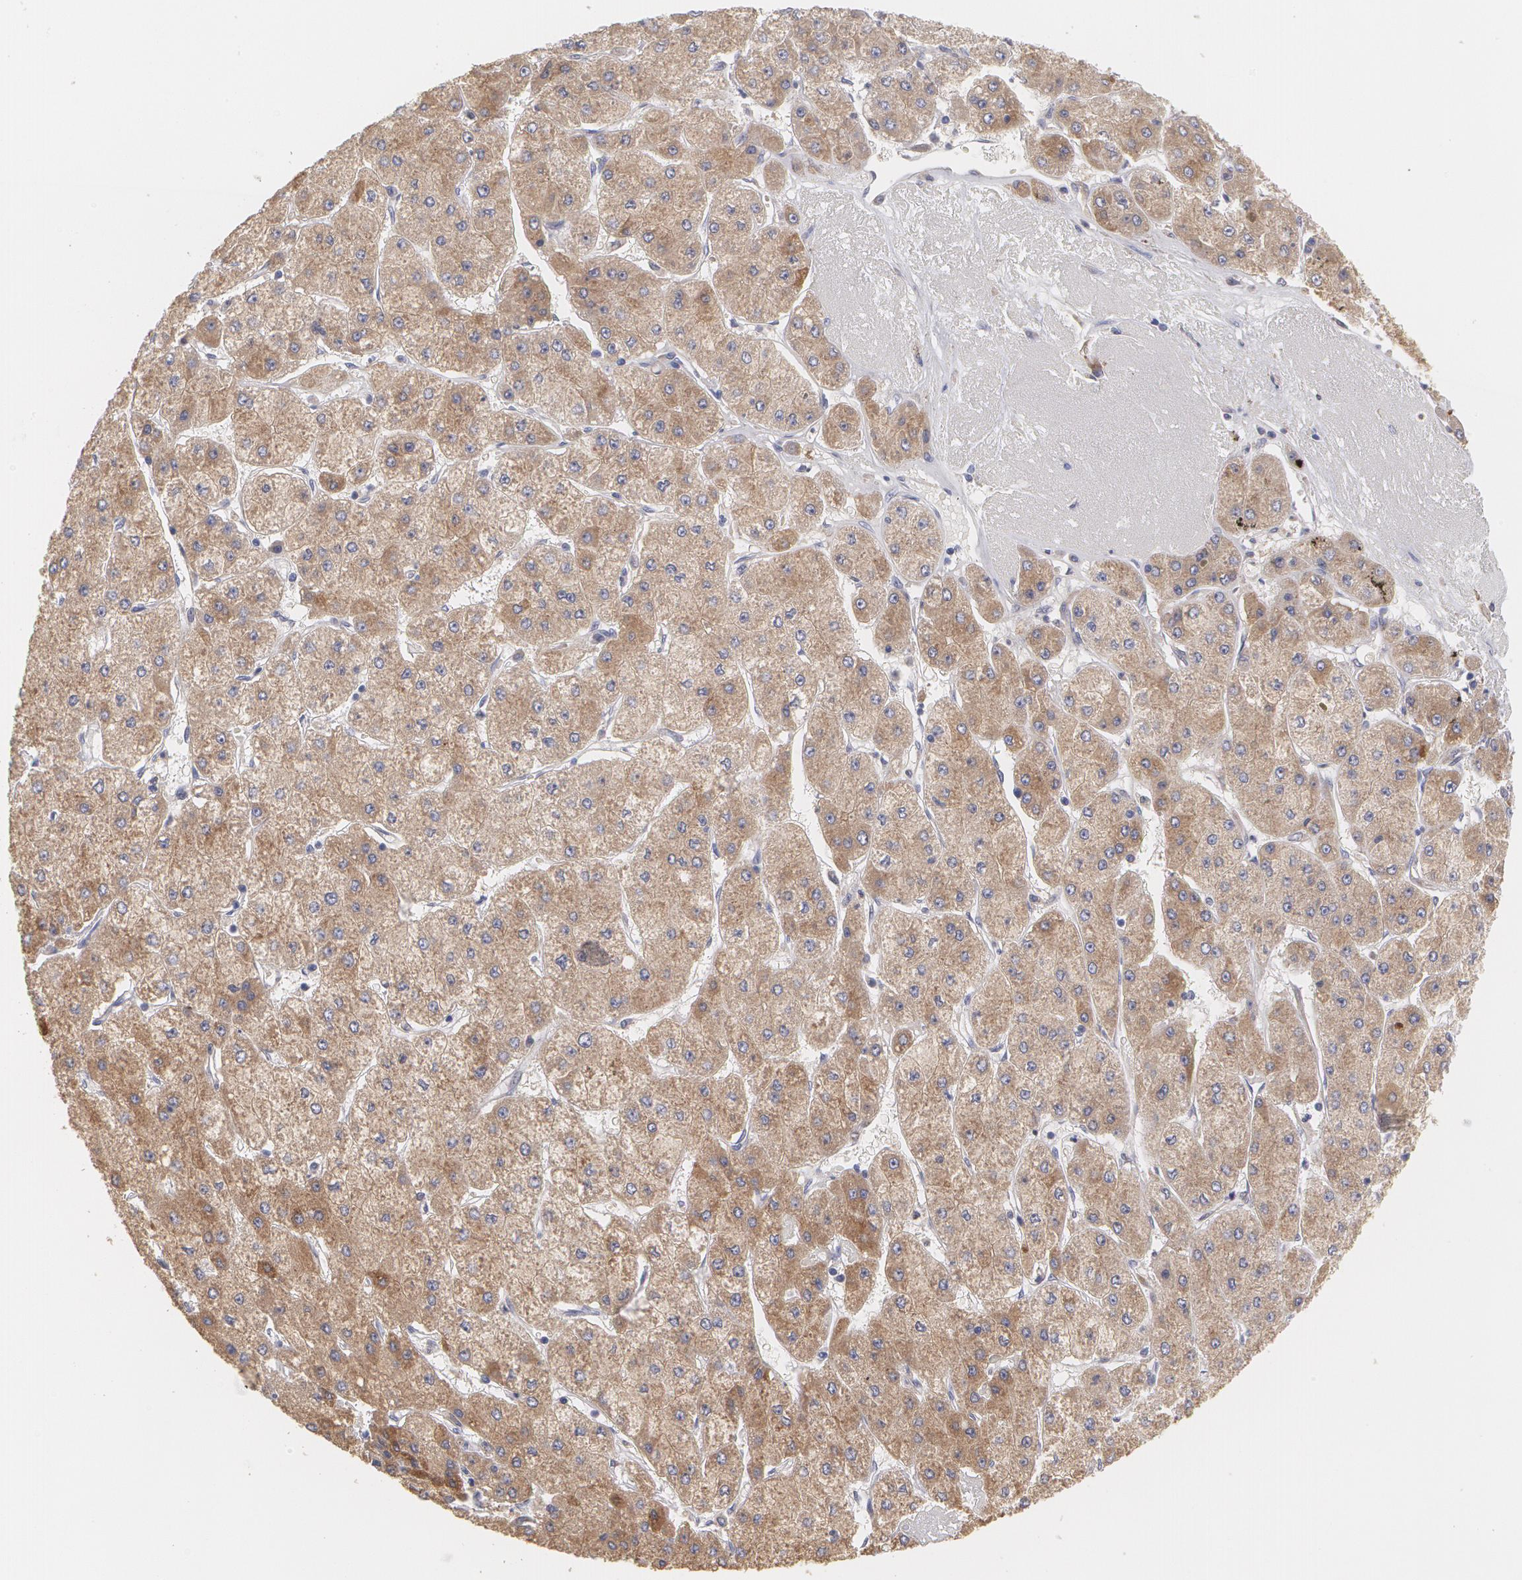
{"staining": {"intensity": "strong", "quantity": ">75%", "location": "cytoplasmic/membranous"}, "tissue": "liver cancer", "cell_type": "Tumor cells", "image_type": "cancer", "snomed": [{"axis": "morphology", "description": "Carcinoma, Hepatocellular, NOS"}, {"axis": "topography", "description": "Liver"}], "caption": "Liver cancer (hepatocellular carcinoma) stained with immunohistochemistry reveals strong cytoplasmic/membranous staining in approximately >75% of tumor cells.", "gene": "MTHFD1", "patient": {"sex": "female", "age": 52}}